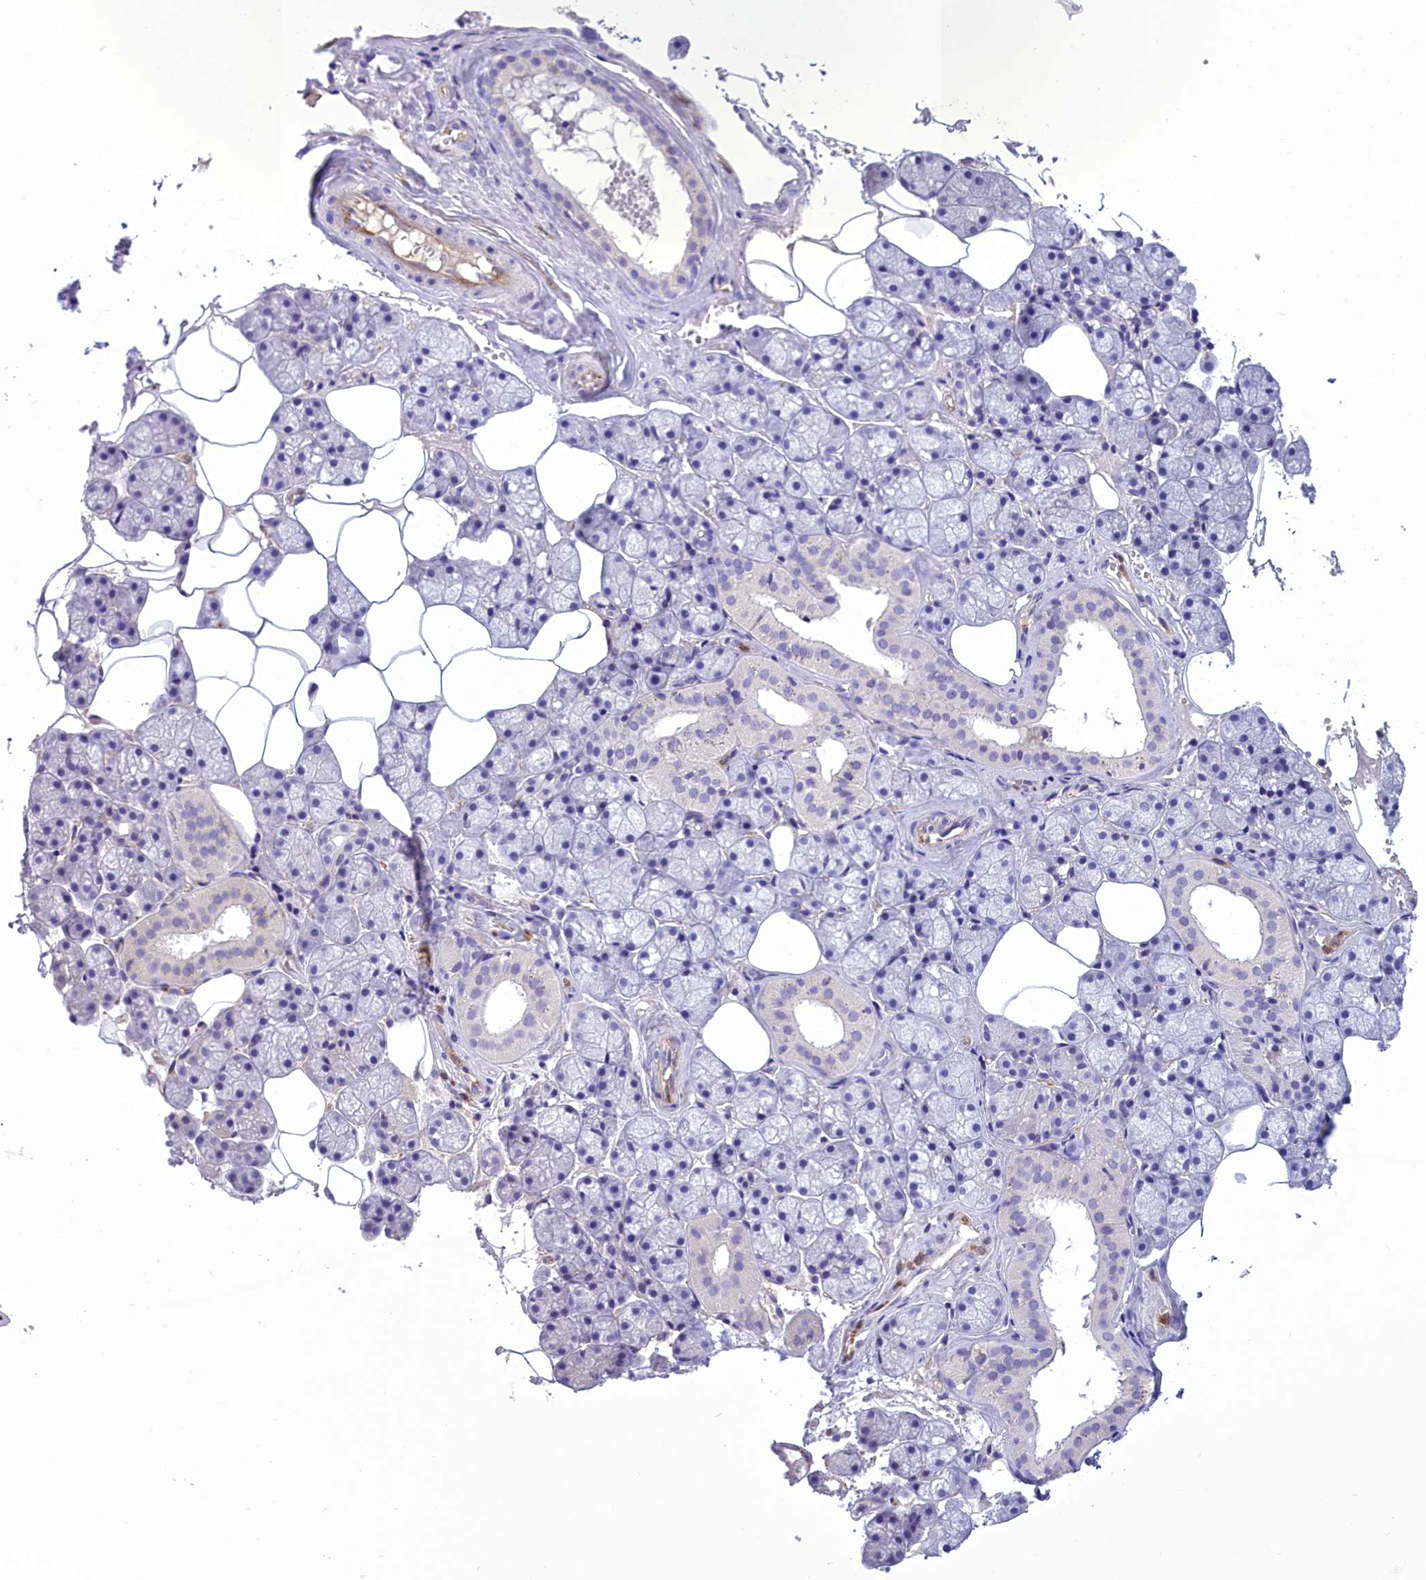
{"staining": {"intensity": "negative", "quantity": "none", "location": "none"}, "tissue": "salivary gland", "cell_type": "Glandular cells", "image_type": "normal", "snomed": [{"axis": "morphology", "description": "Normal tissue, NOS"}, {"axis": "topography", "description": "Salivary gland"}], "caption": "Immunohistochemical staining of unremarkable salivary gland displays no significant expression in glandular cells. The staining was performed using DAB to visualize the protein expression in brown, while the nuclei were stained in blue with hematoxylin (Magnification: 20x).", "gene": "FAM149B1", "patient": {"sex": "male", "age": 62}}